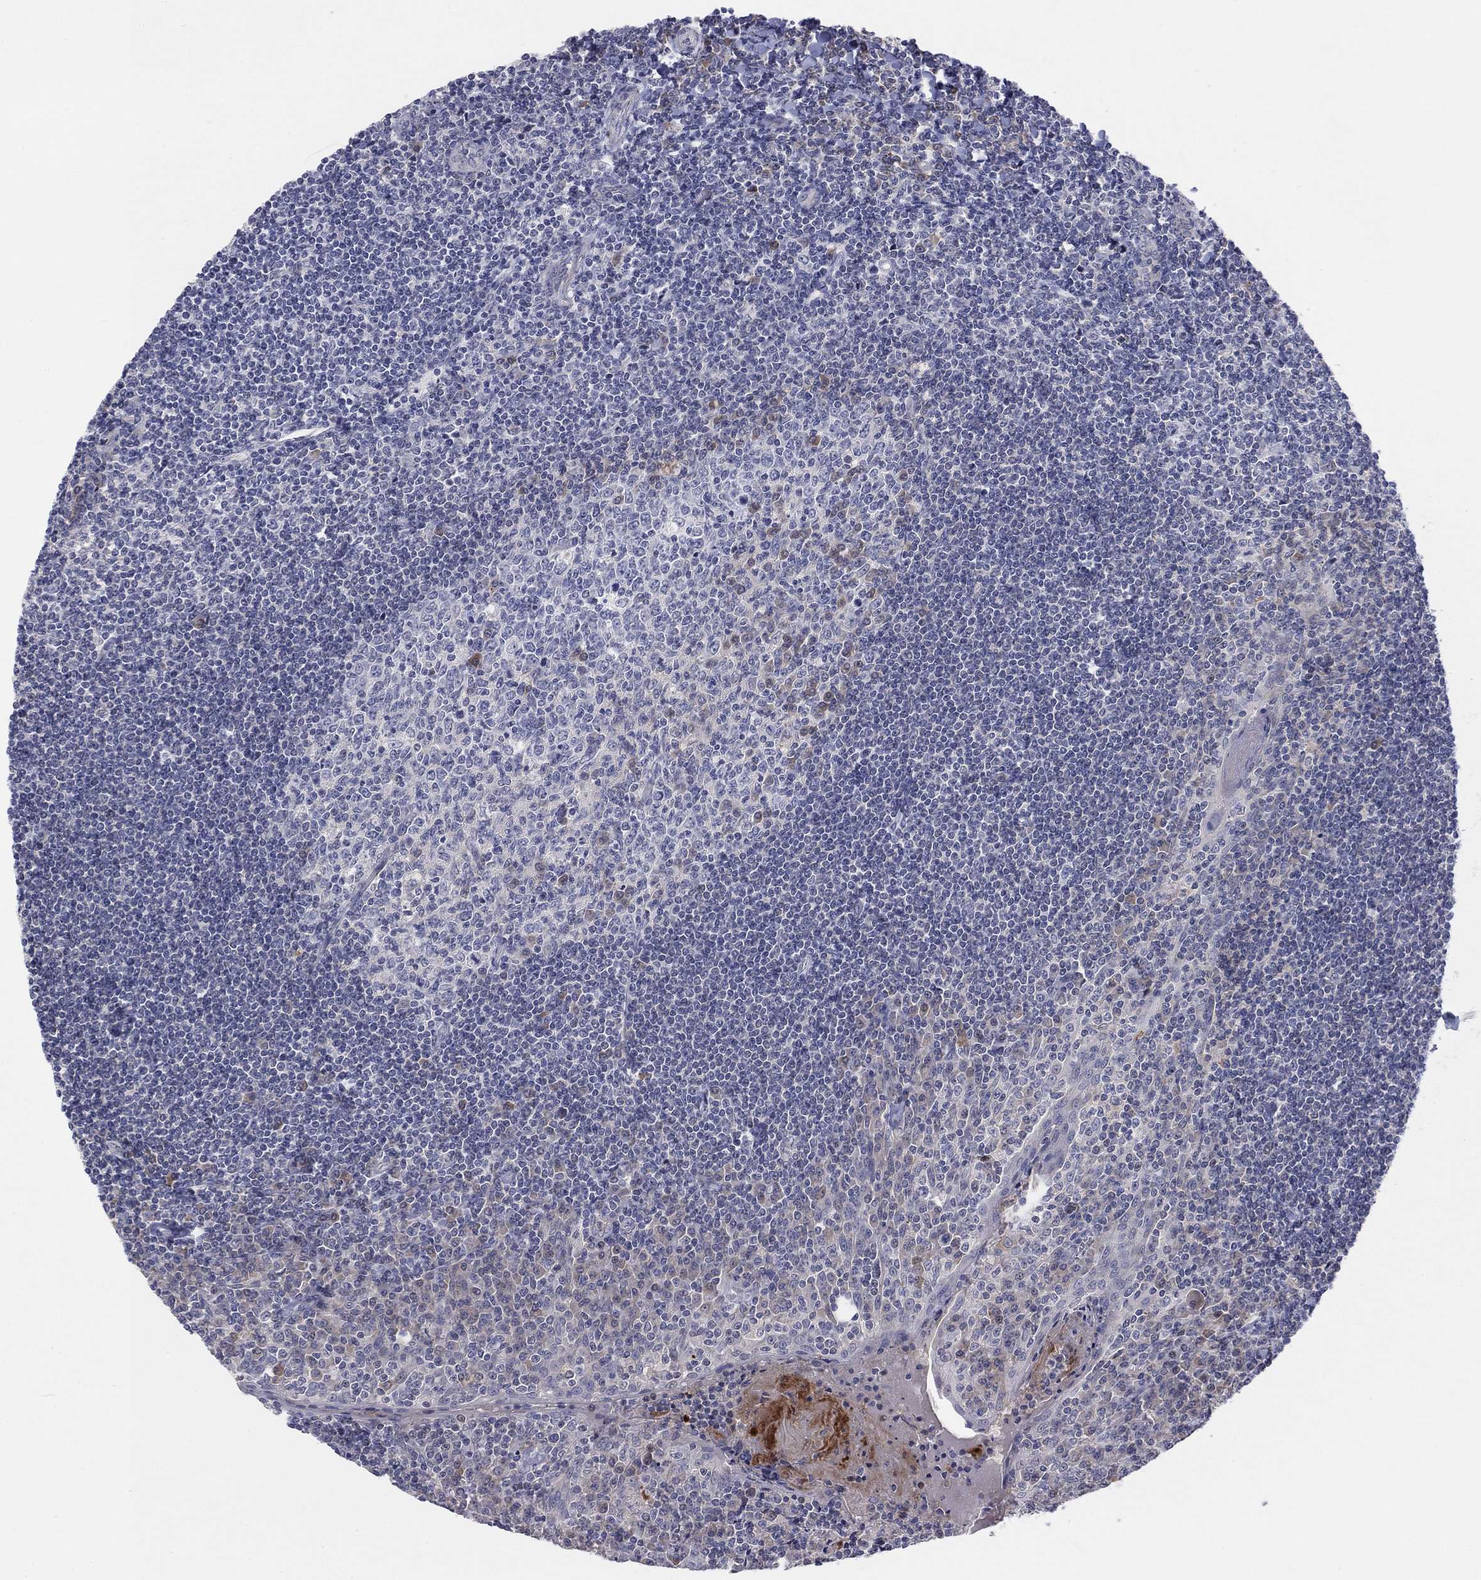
{"staining": {"intensity": "weak", "quantity": "<25%", "location": "cytoplasmic/membranous"}, "tissue": "tonsil", "cell_type": "Germinal center cells", "image_type": "normal", "snomed": [{"axis": "morphology", "description": "Normal tissue, NOS"}, {"axis": "topography", "description": "Tonsil"}], "caption": "Germinal center cells are negative for brown protein staining in unremarkable tonsil.", "gene": "AMN1", "patient": {"sex": "female", "age": 12}}